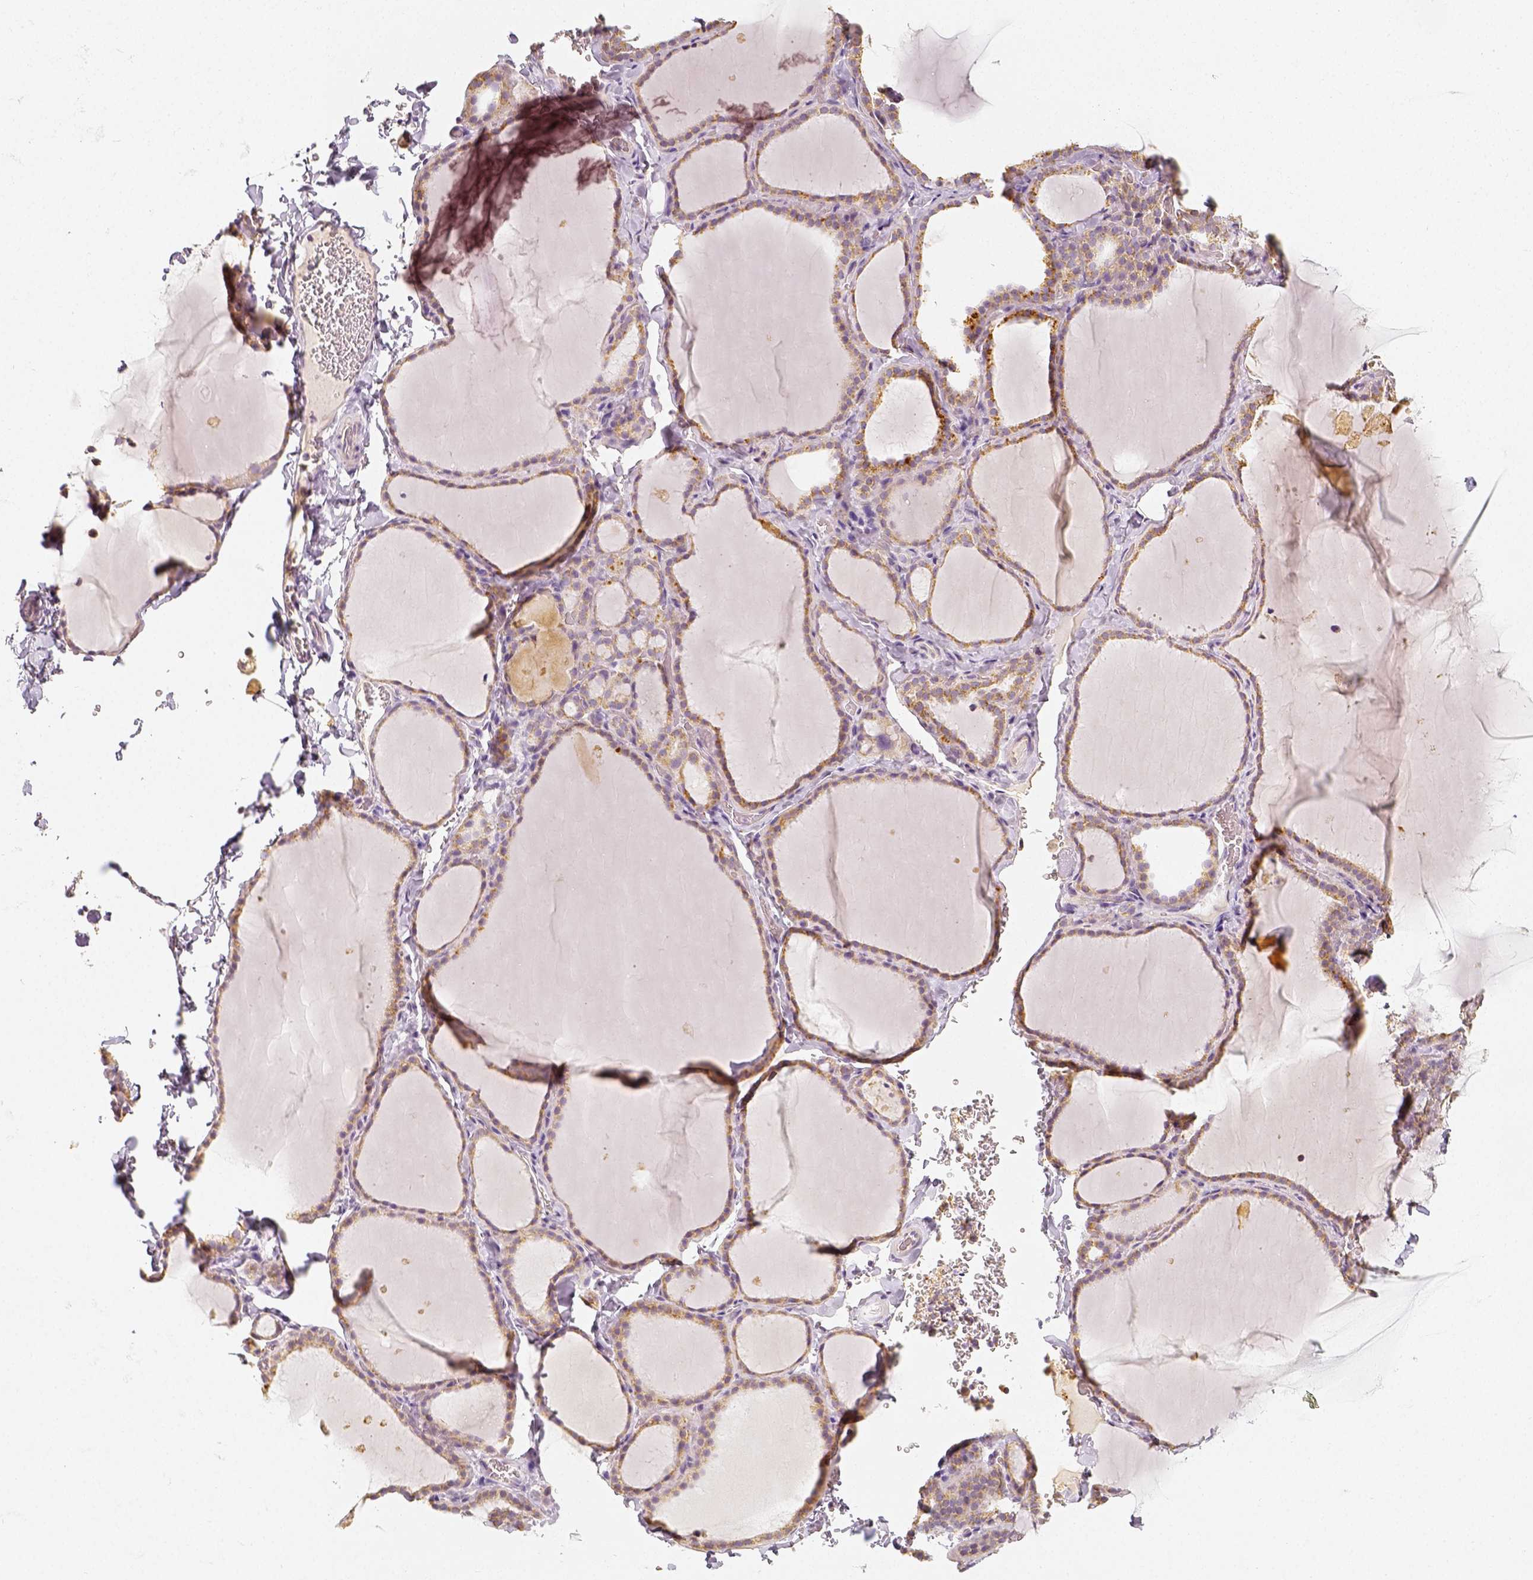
{"staining": {"intensity": "moderate", "quantity": "<25%", "location": "cytoplasmic/membranous"}, "tissue": "thyroid gland", "cell_type": "Glandular cells", "image_type": "normal", "snomed": [{"axis": "morphology", "description": "Normal tissue, NOS"}, {"axis": "topography", "description": "Thyroid gland"}], "caption": "Immunohistochemistry photomicrograph of normal human thyroid gland stained for a protein (brown), which displays low levels of moderate cytoplasmic/membranous positivity in approximately <25% of glandular cells.", "gene": "PGAM5", "patient": {"sex": "female", "age": 22}}